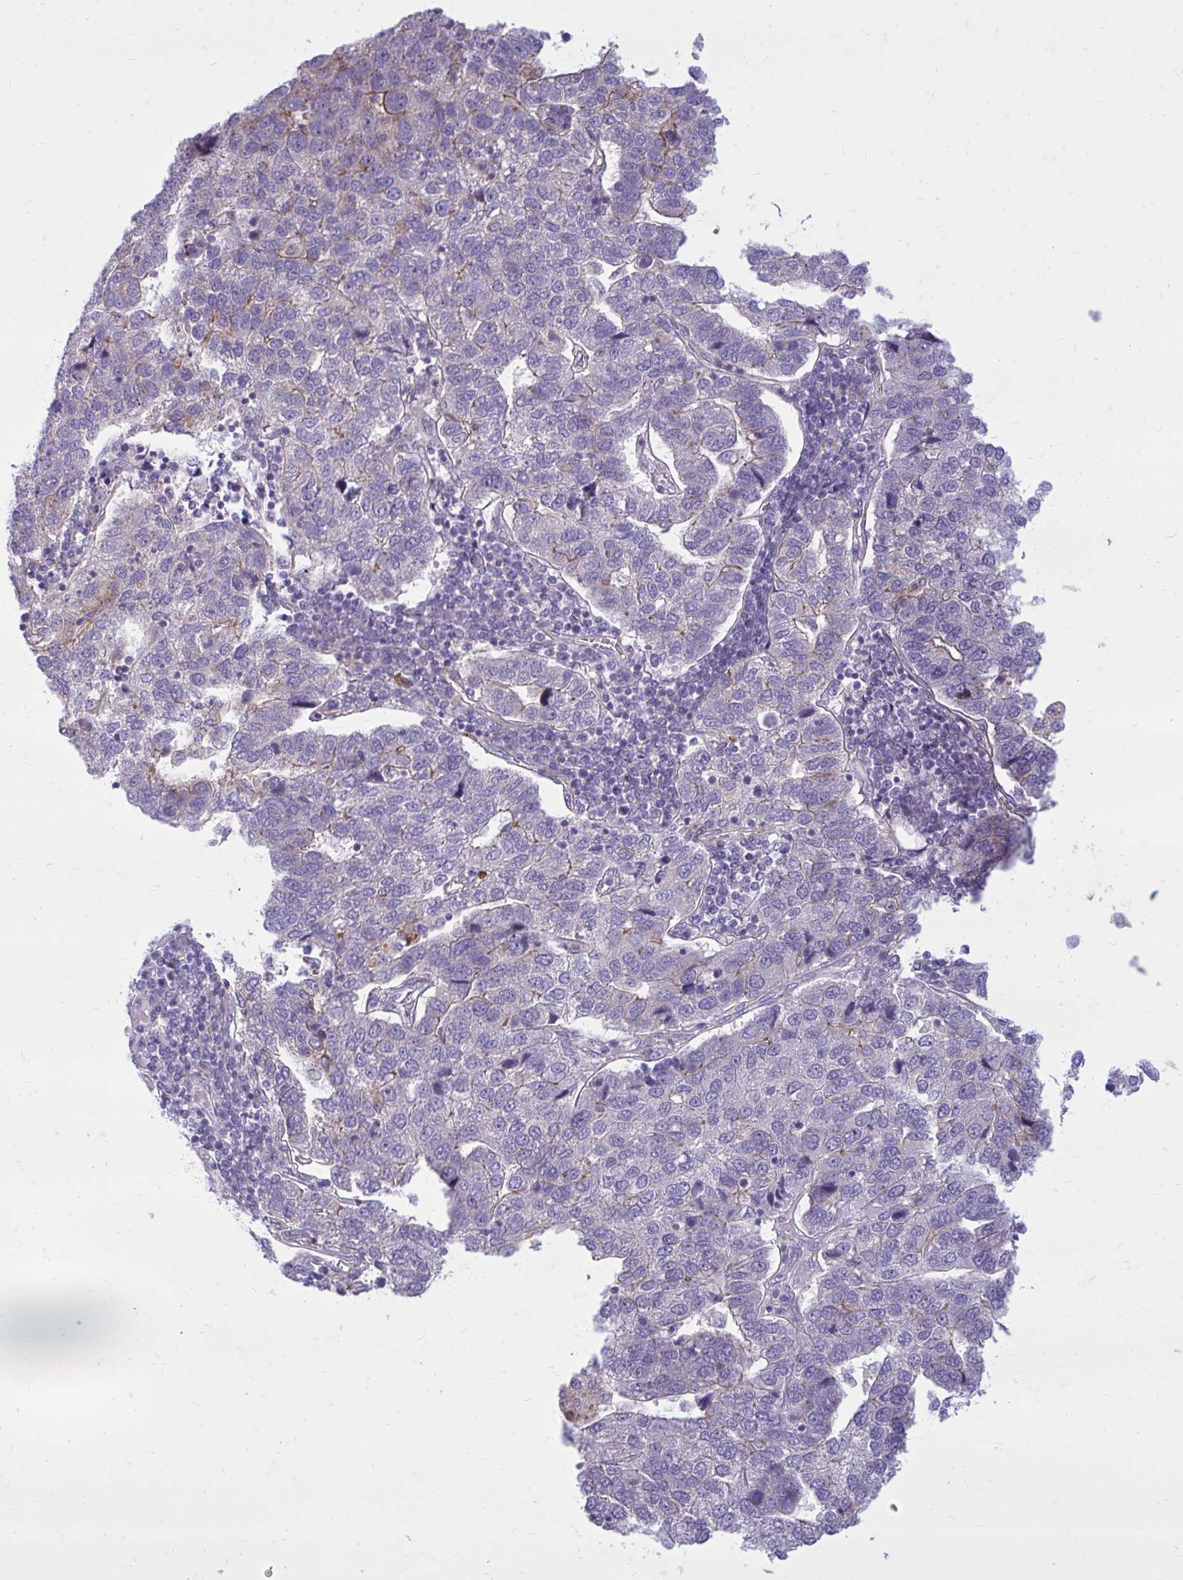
{"staining": {"intensity": "negative", "quantity": "none", "location": "none"}, "tissue": "pancreatic cancer", "cell_type": "Tumor cells", "image_type": "cancer", "snomed": [{"axis": "morphology", "description": "Adenocarcinoma, NOS"}, {"axis": "topography", "description": "Pancreas"}], "caption": "Tumor cells show no significant positivity in pancreatic cancer (adenocarcinoma). The staining is performed using DAB brown chromogen with nuclei counter-stained in using hematoxylin.", "gene": "FAP", "patient": {"sex": "female", "age": 61}}